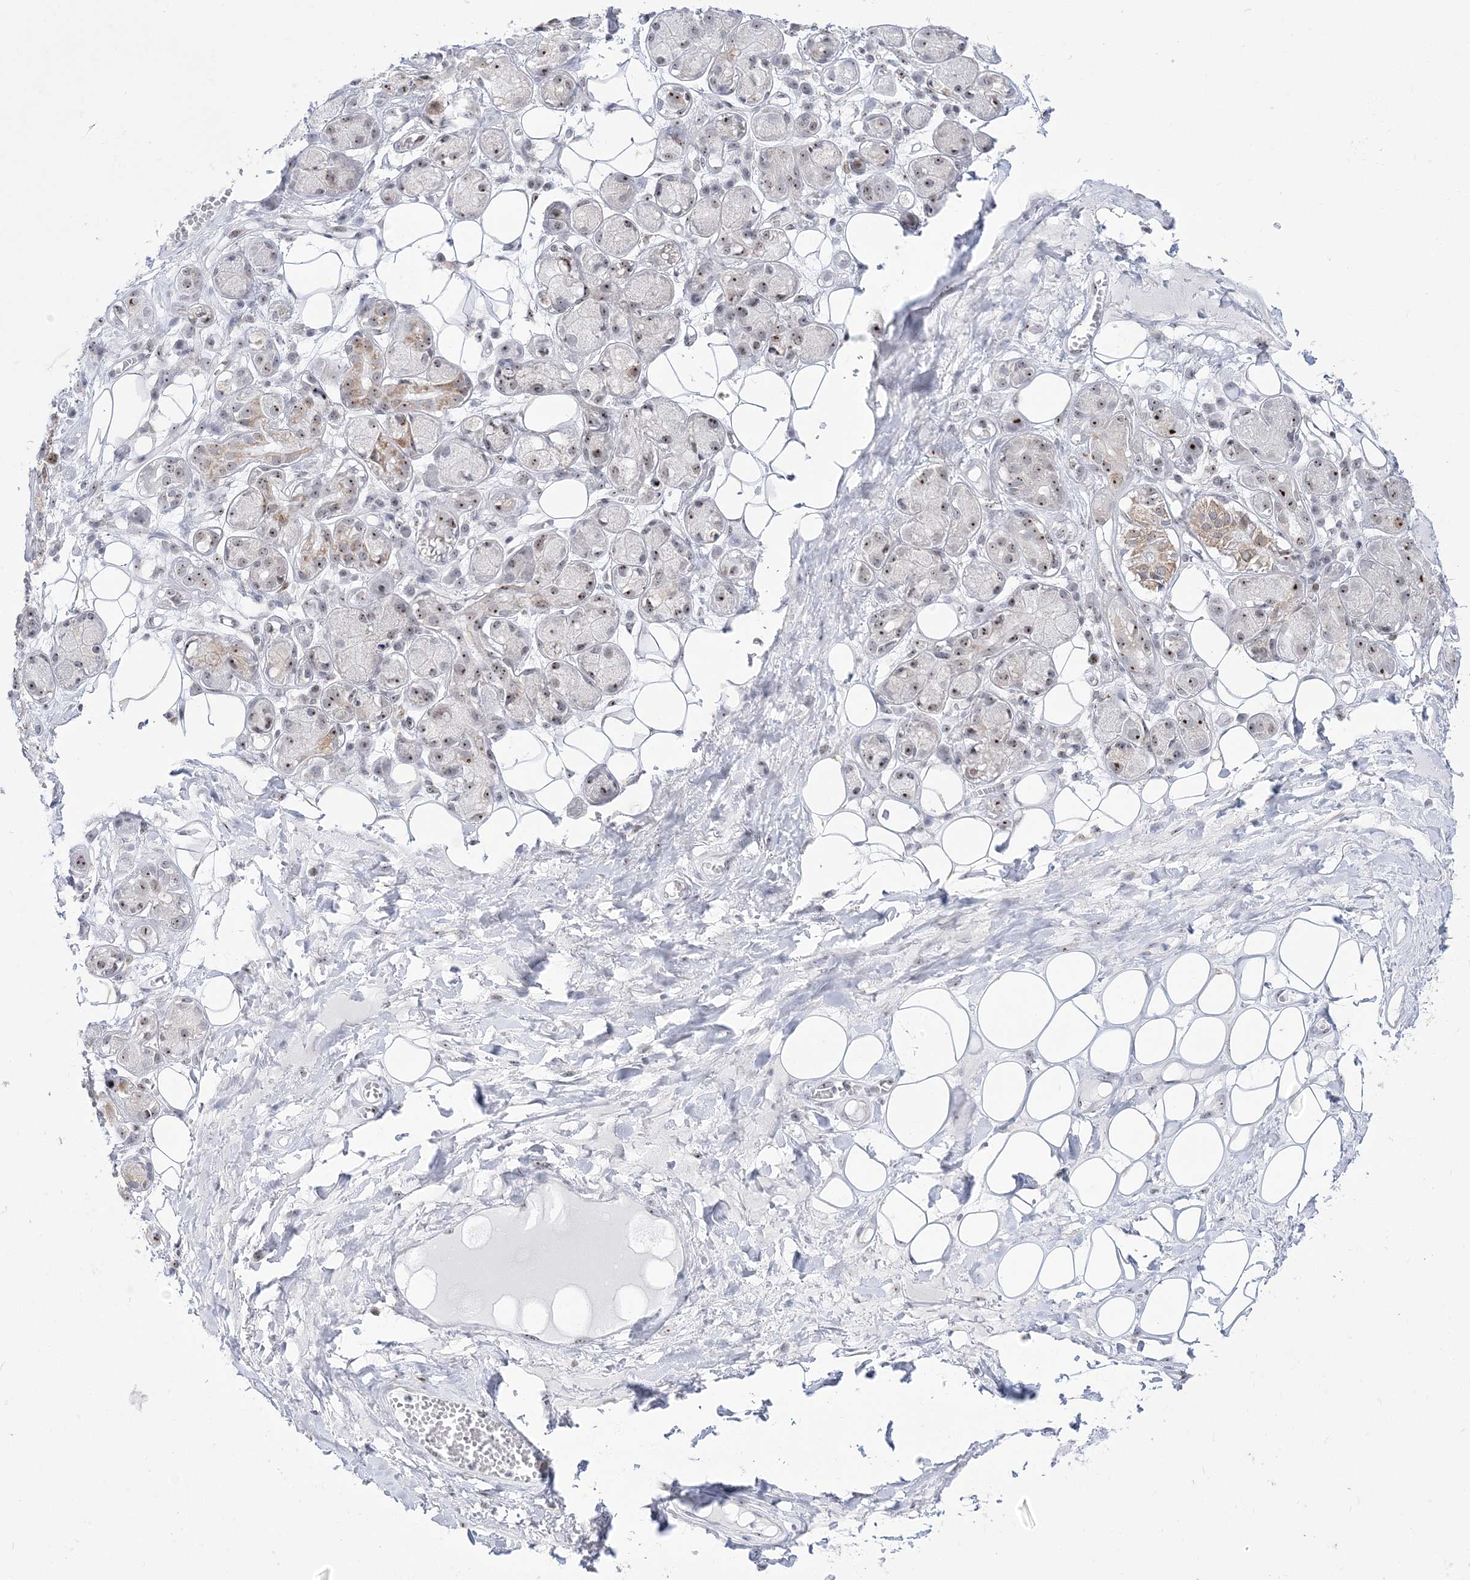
{"staining": {"intensity": "negative", "quantity": "none", "location": "none"}, "tissue": "adipose tissue", "cell_type": "Adipocytes", "image_type": "normal", "snomed": [{"axis": "morphology", "description": "Normal tissue, NOS"}, {"axis": "morphology", "description": "Inflammation, NOS"}, {"axis": "topography", "description": "Salivary gland"}, {"axis": "topography", "description": "Peripheral nerve tissue"}], "caption": "High magnification brightfield microscopy of unremarkable adipose tissue stained with DAB (brown) and counterstained with hematoxylin (blue): adipocytes show no significant staining. (Brightfield microscopy of DAB IHC at high magnification).", "gene": "DDX21", "patient": {"sex": "female", "age": 75}}